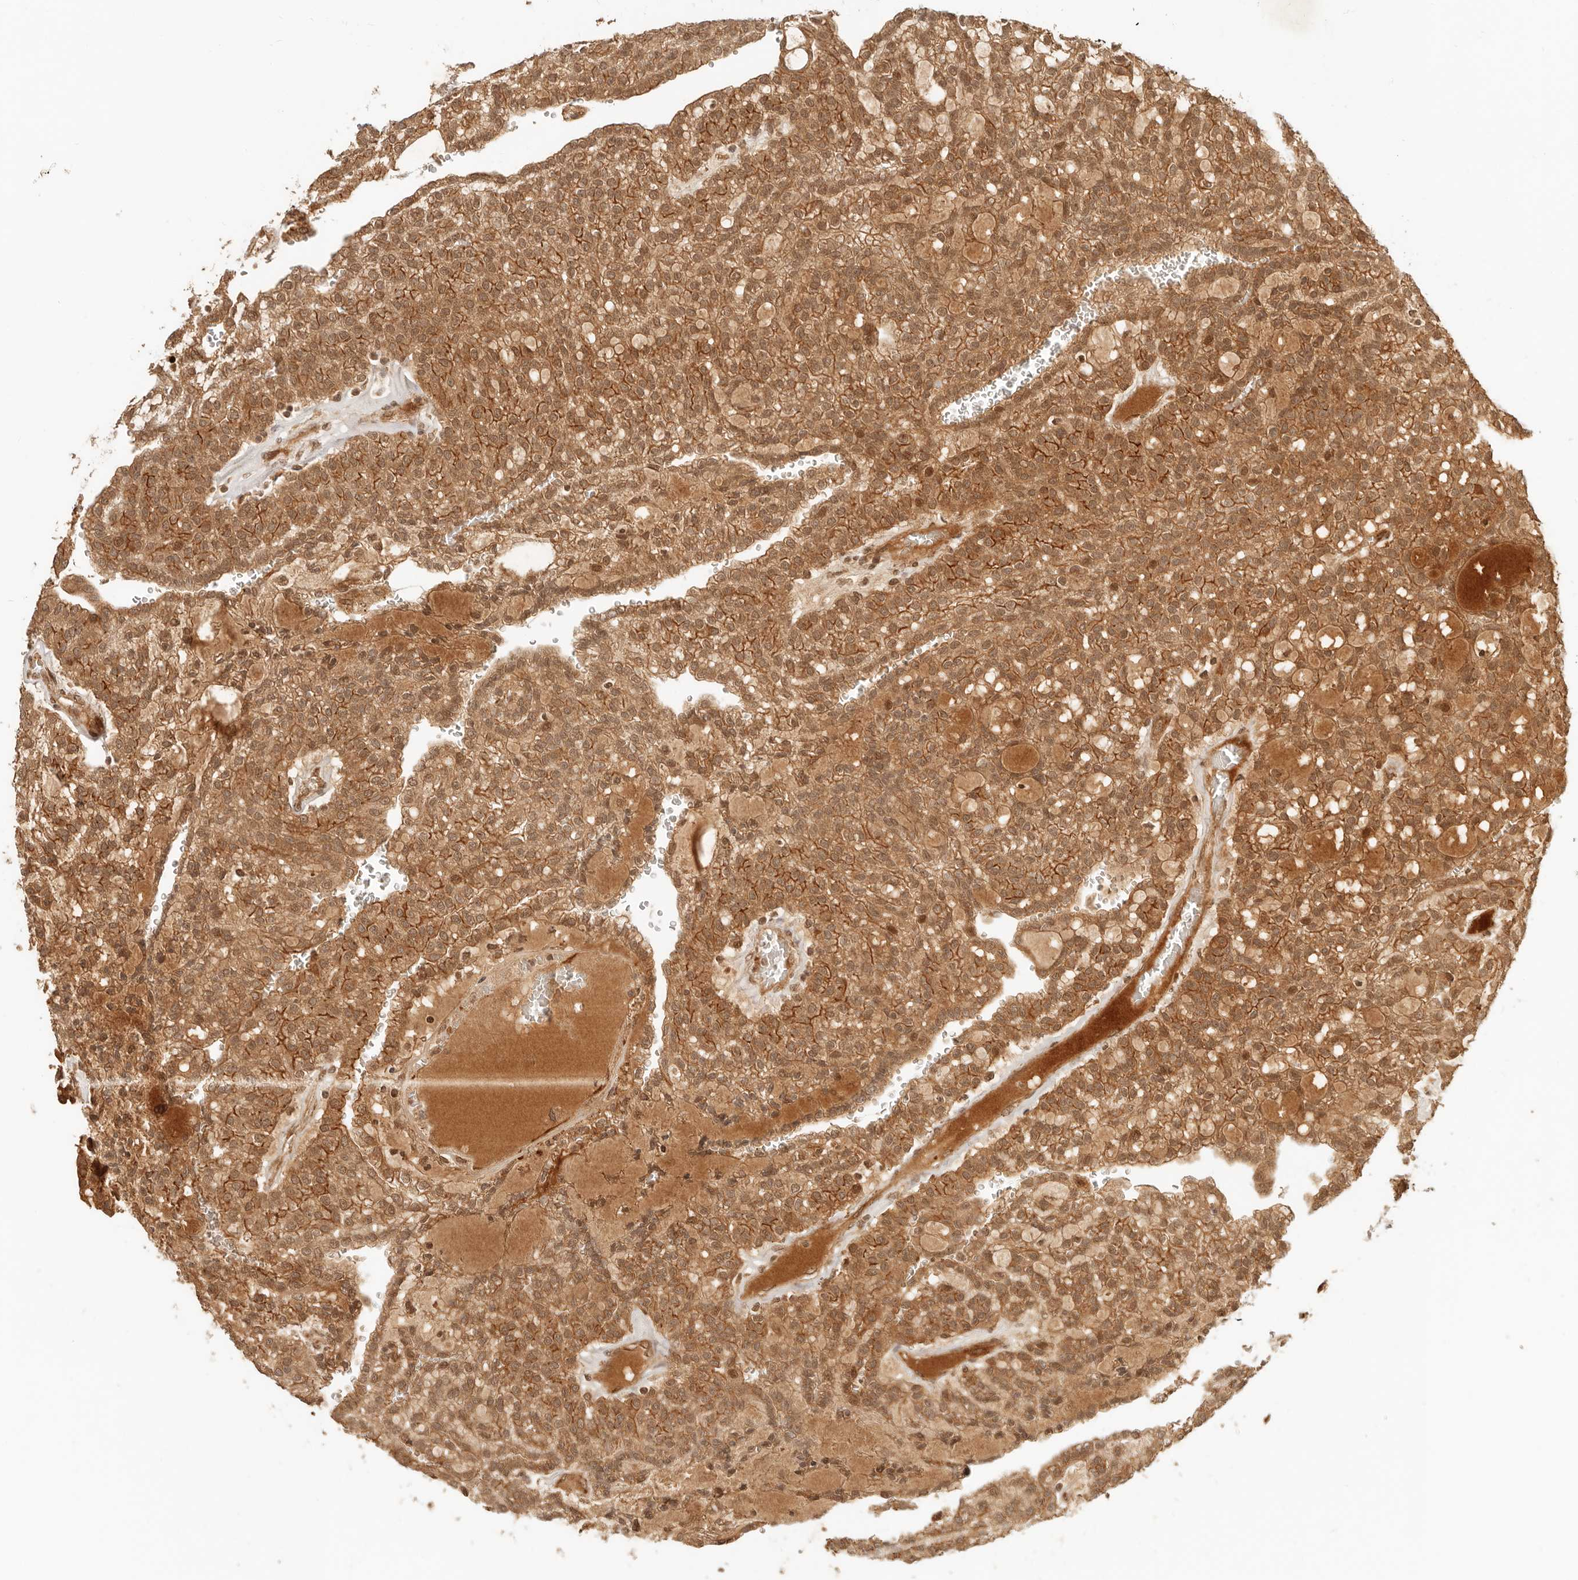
{"staining": {"intensity": "moderate", "quantity": ">75%", "location": "cytoplasmic/membranous,nuclear"}, "tissue": "renal cancer", "cell_type": "Tumor cells", "image_type": "cancer", "snomed": [{"axis": "morphology", "description": "Adenocarcinoma, NOS"}, {"axis": "topography", "description": "Kidney"}], "caption": "An image of human renal cancer (adenocarcinoma) stained for a protein displays moderate cytoplasmic/membranous and nuclear brown staining in tumor cells.", "gene": "BAALC", "patient": {"sex": "male", "age": 63}}